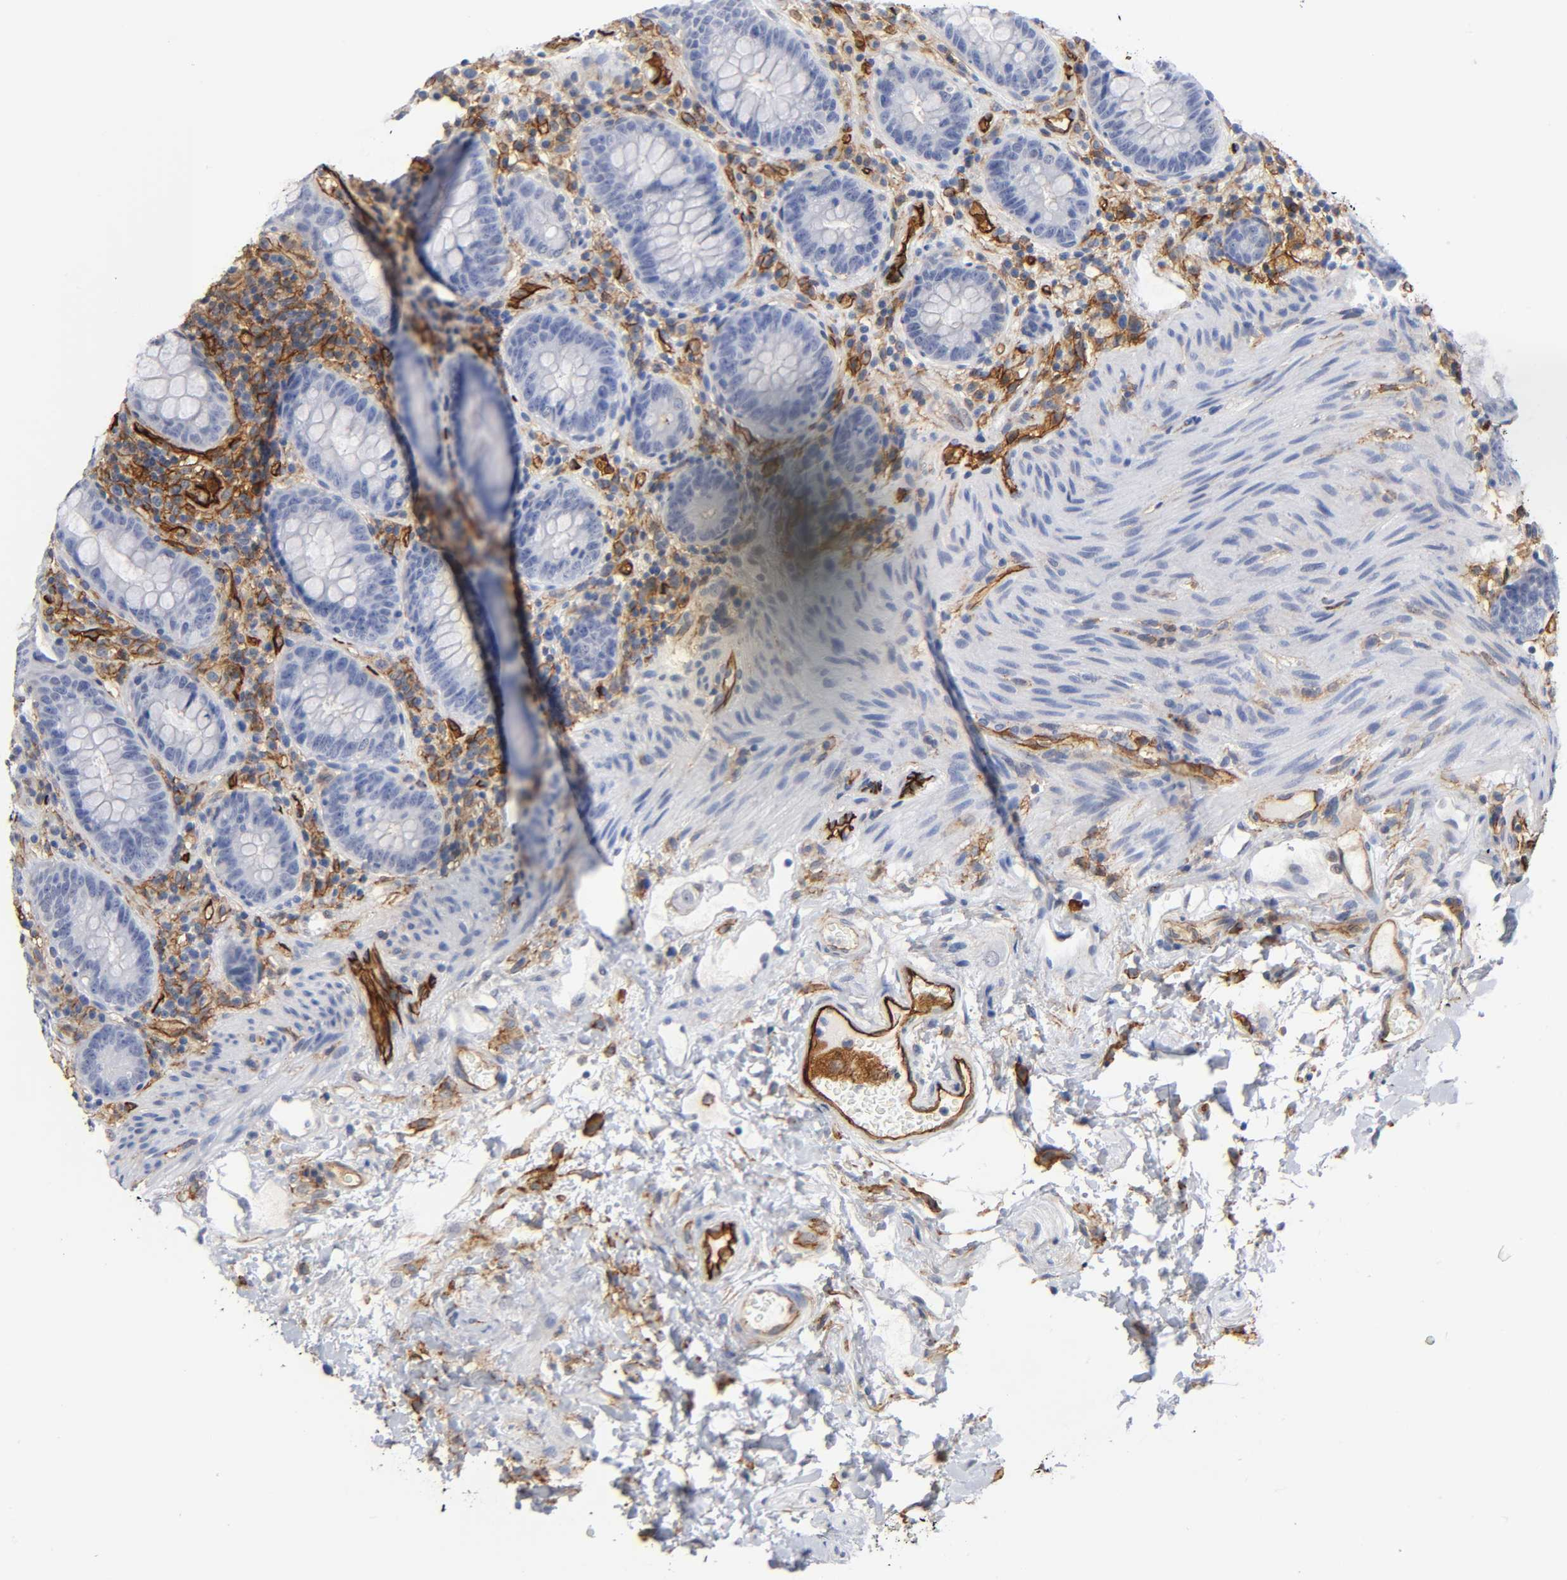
{"staining": {"intensity": "strong", "quantity": ">75%", "location": "cytoplasmic/membranous"}, "tissue": "colon", "cell_type": "Endothelial cells", "image_type": "normal", "snomed": [{"axis": "morphology", "description": "Normal tissue, NOS"}, {"axis": "topography", "description": "Colon"}], "caption": "Endothelial cells display strong cytoplasmic/membranous positivity in about >75% of cells in unremarkable colon.", "gene": "ICAM1", "patient": {"sex": "female", "age": 46}}